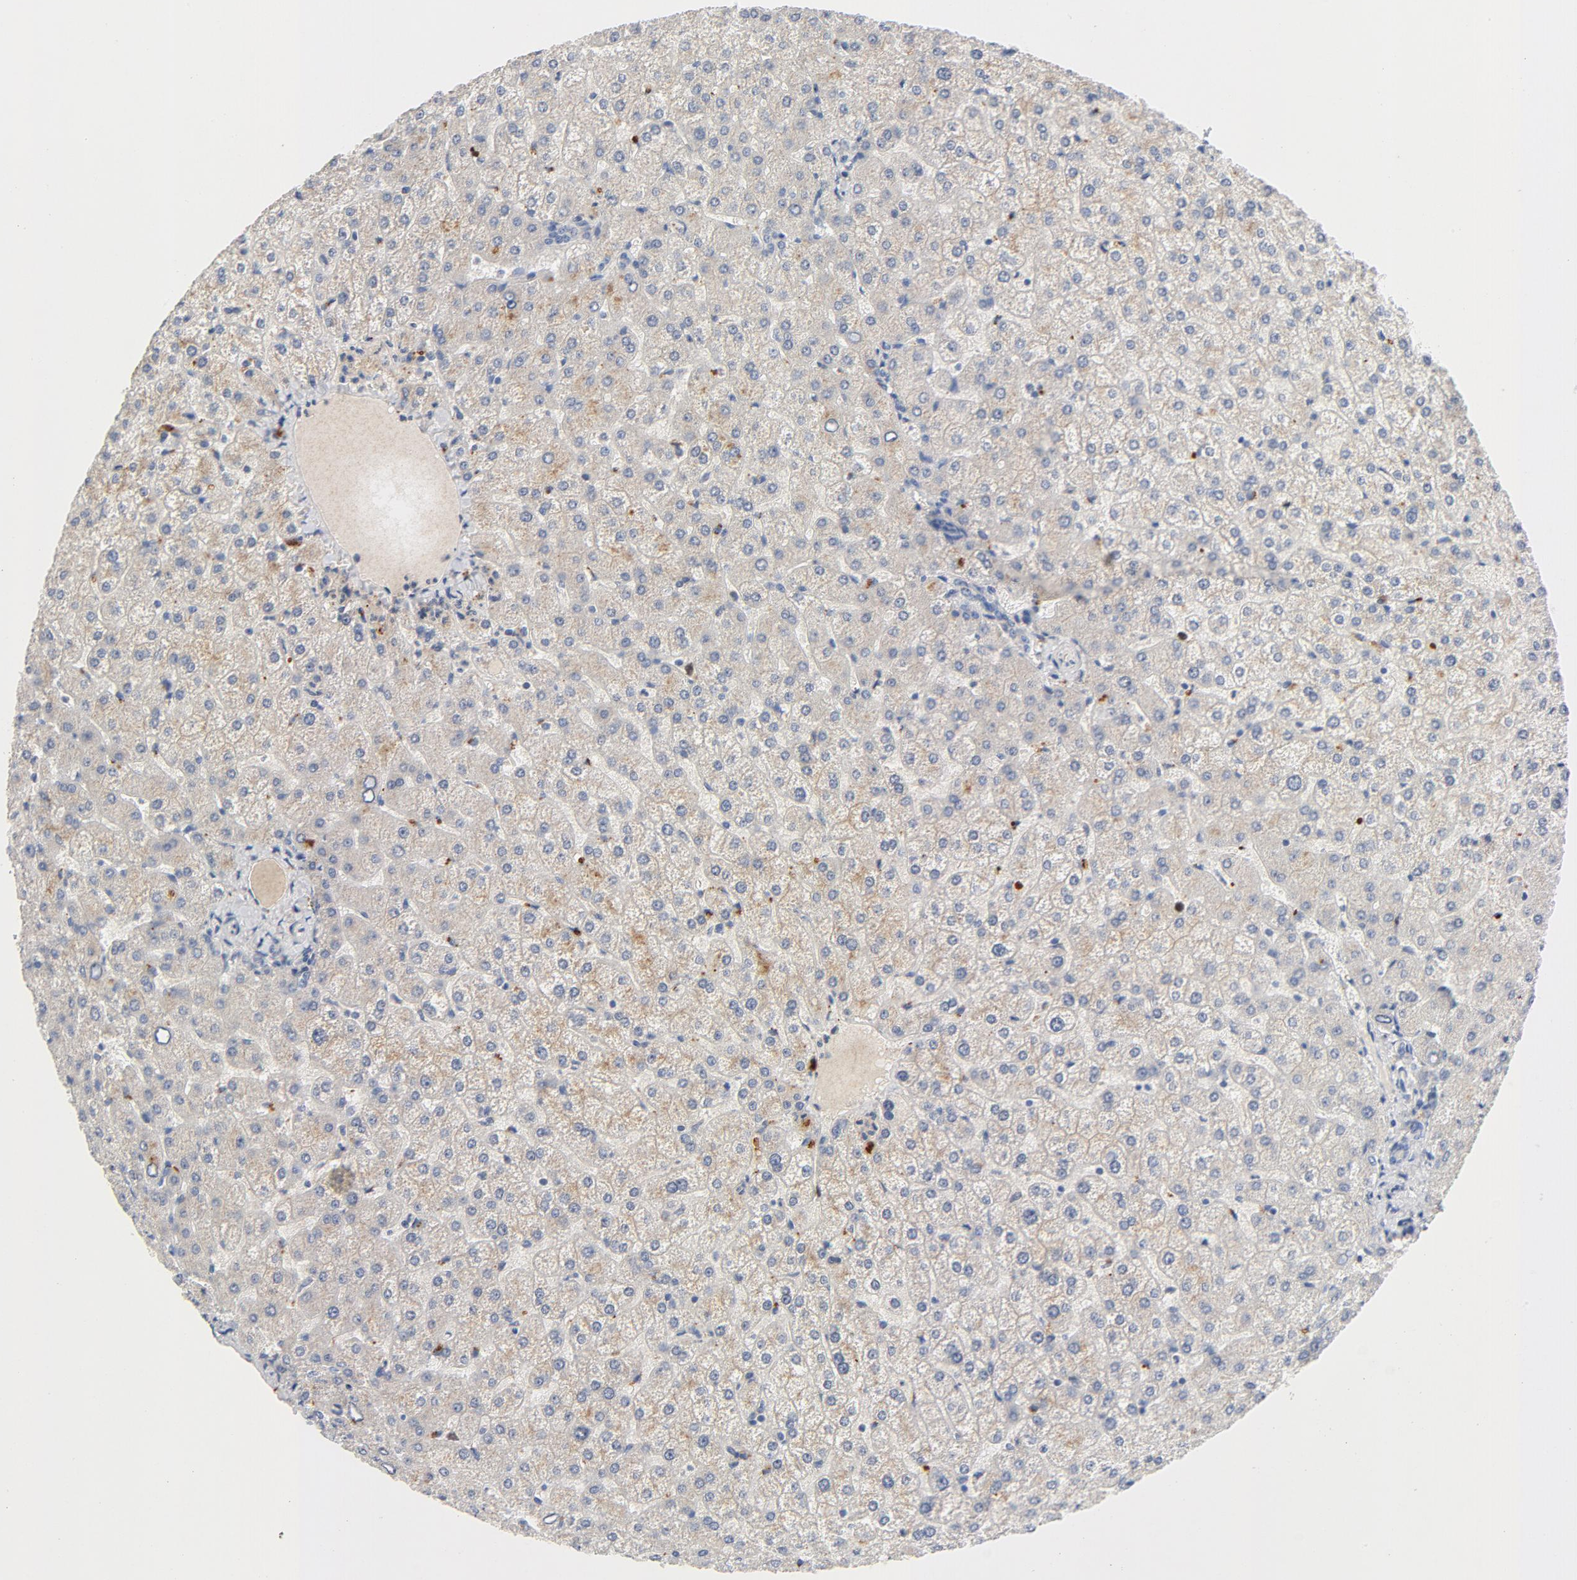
{"staining": {"intensity": "negative", "quantity": "none", "location": "none"}, "tissue": "liver", "cell_type": "Cholangiocytes", "image_type": "normal", "snomed": [{"axis": "morphology", "description": "Normal tissue, NOS"}, {"axis": "topography", "description": "Liver"}], "caption": "Liver stained for a protein using immunohistochemistry (IHC) reveals no staining cholangiocytes.", "gene": "BIRC5", "patient": {"sex": "female", "age": 32}}